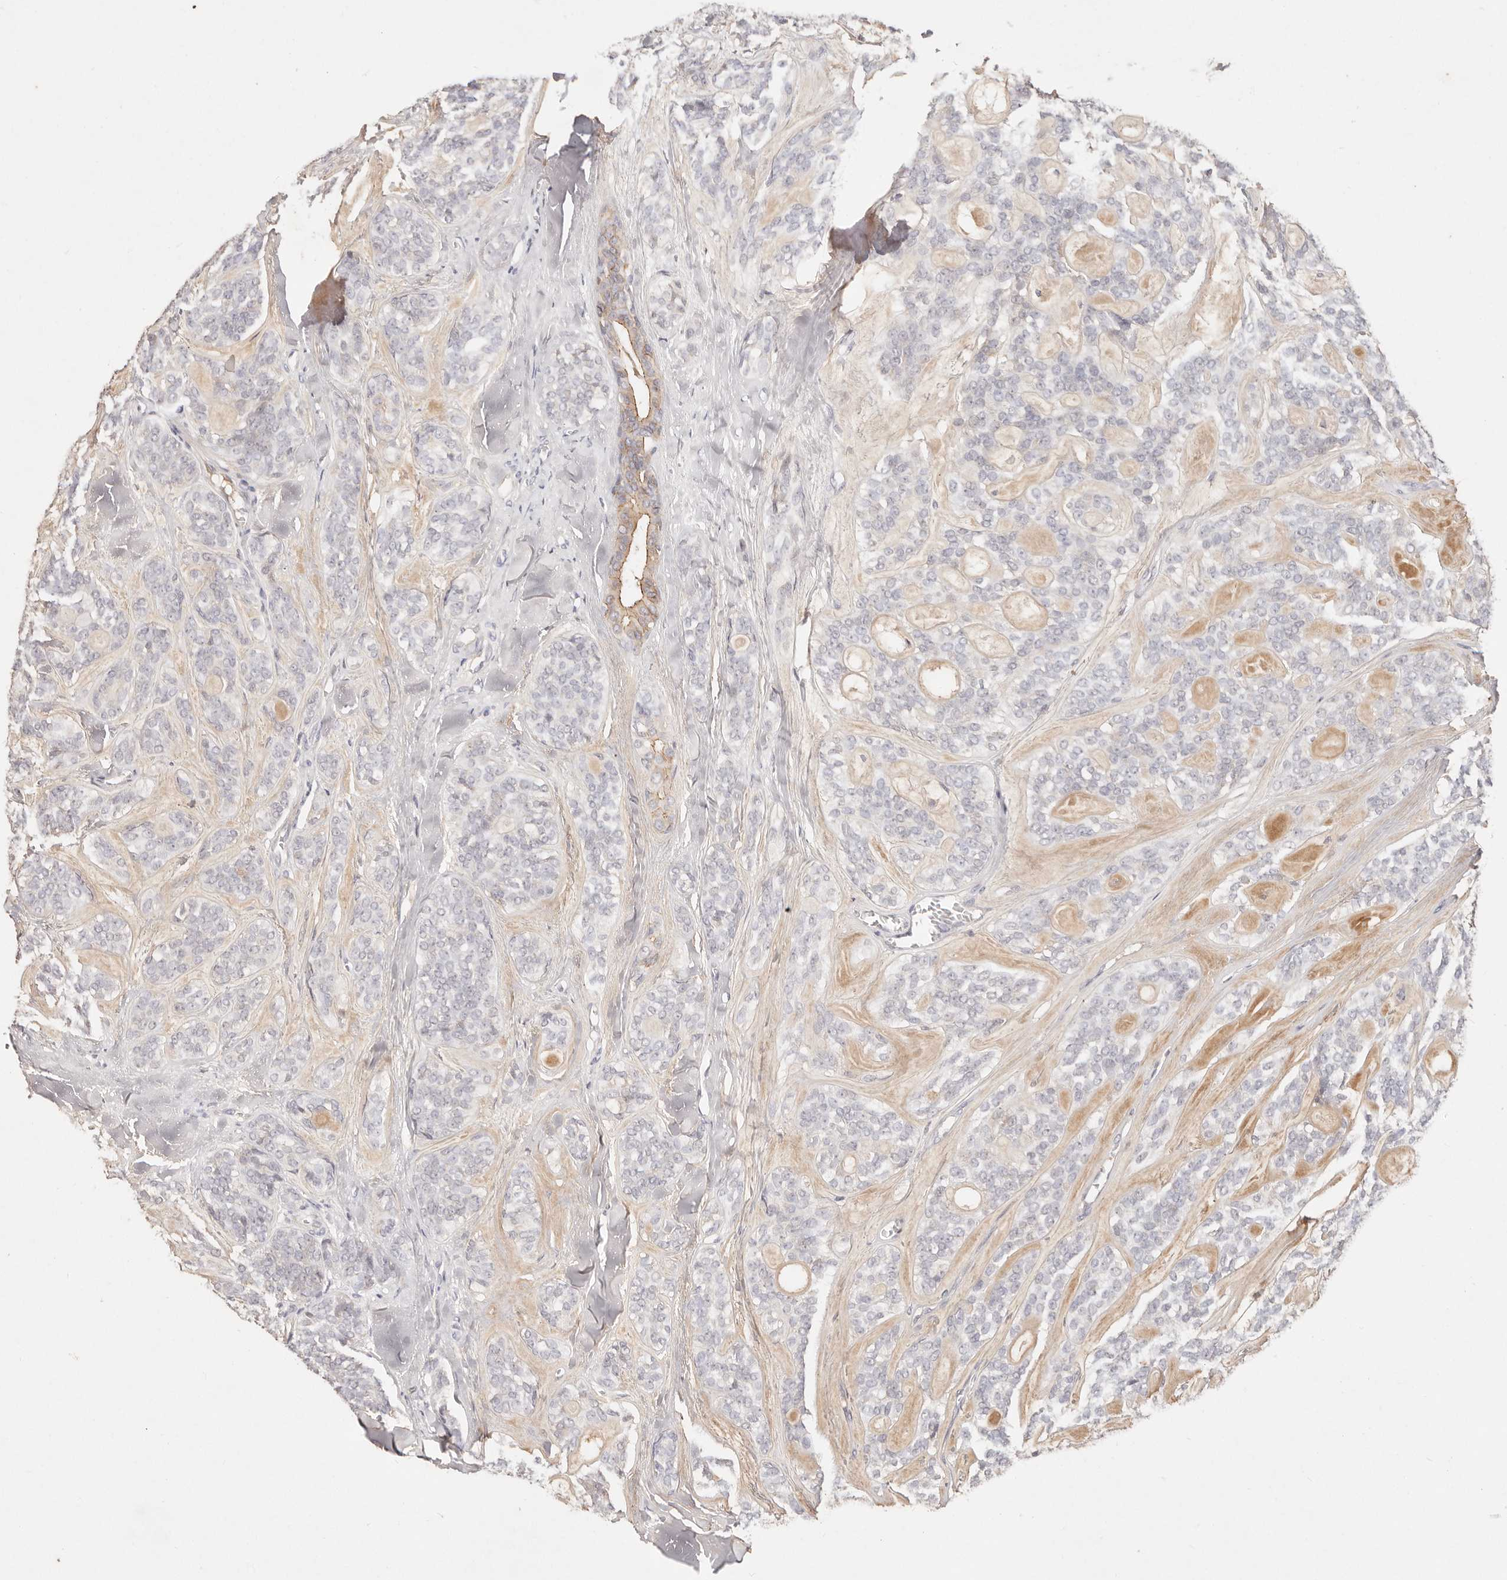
{"staining": {"intensity": "negative", "quantity": "none", "location": "none"}, "tissue": "head and neck cancer", "cell_type": "Tumor cells", "image_type": "cancer", "snomed": [{"axis": "morphology", "description": "Adenocarcinoma, NOS"}, {"axis": "topography", "description": "Head-Neck"}], "caption": "This is an immunohistochemistry (IHC) micrograph of human head and neck adenocarcinoma. There is no staining in tumor cells.", "gene": "CXADR", "patient": {"sex": "male", "age": 66}}